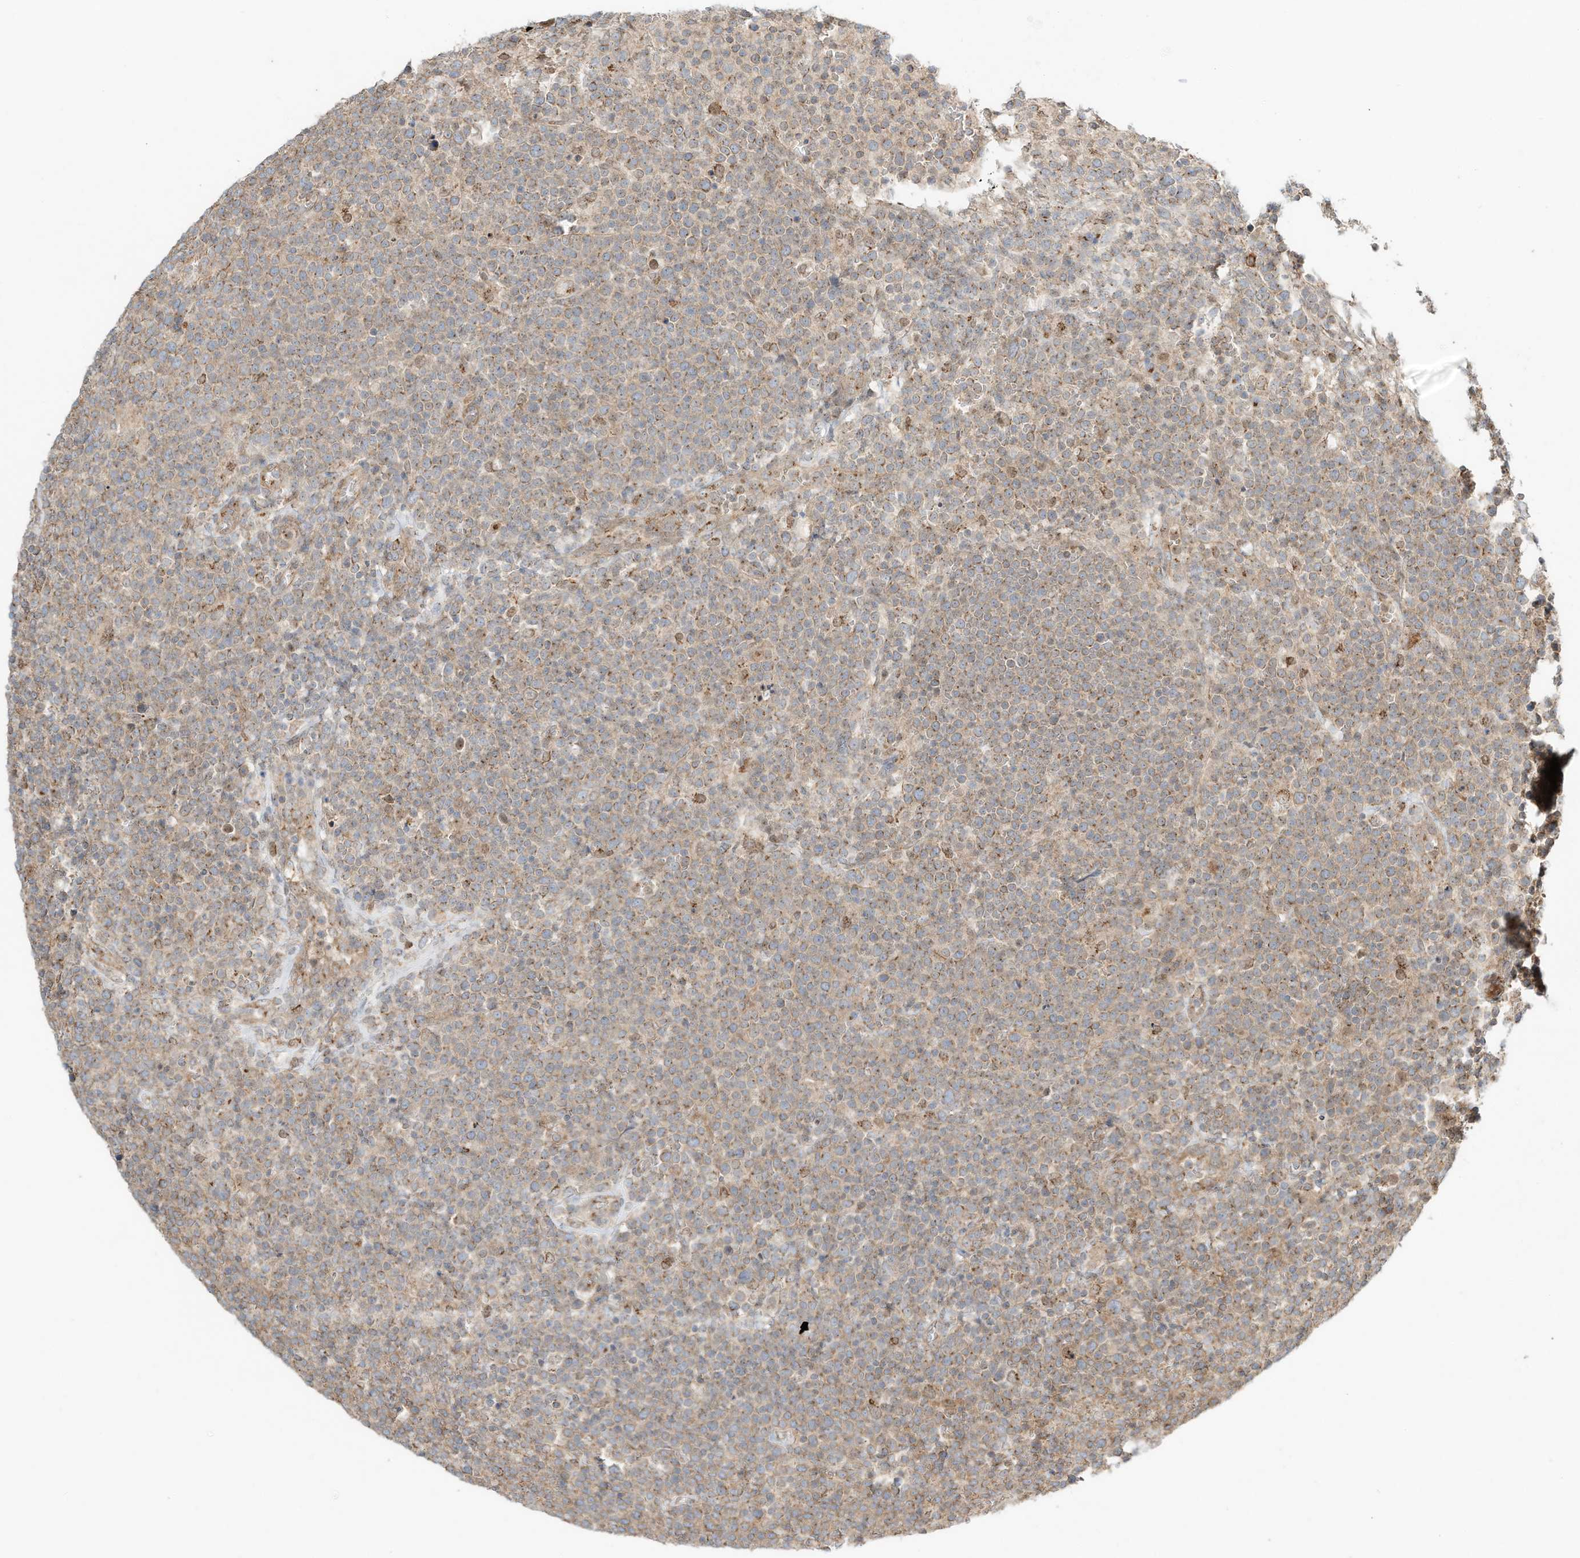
{"staining": {"intensity": "weak", "quantity": ">75%", "location": "cytoplasmic/membranous"}, "tissue": "lymphoma", "cell_type": "Tumor cells", "image_type": "cancer", "snomed": [{"axis": "morphology", "description": "Malignant lymphoma, non-Hodgkin's type, High grade"}, {"axis": "topography", "description": "Lymph node"}], "caption": "Immunohistochemistry (IHC) (DAB (3,3'-diaminobenzidine)) staining of human lymphoma demonstrates weak cytoplasmic/membranous protein positivity in approximately >75% of tumor cells.", "gene": "CUX1", "patient": {"sex": "male", "age": 61}}